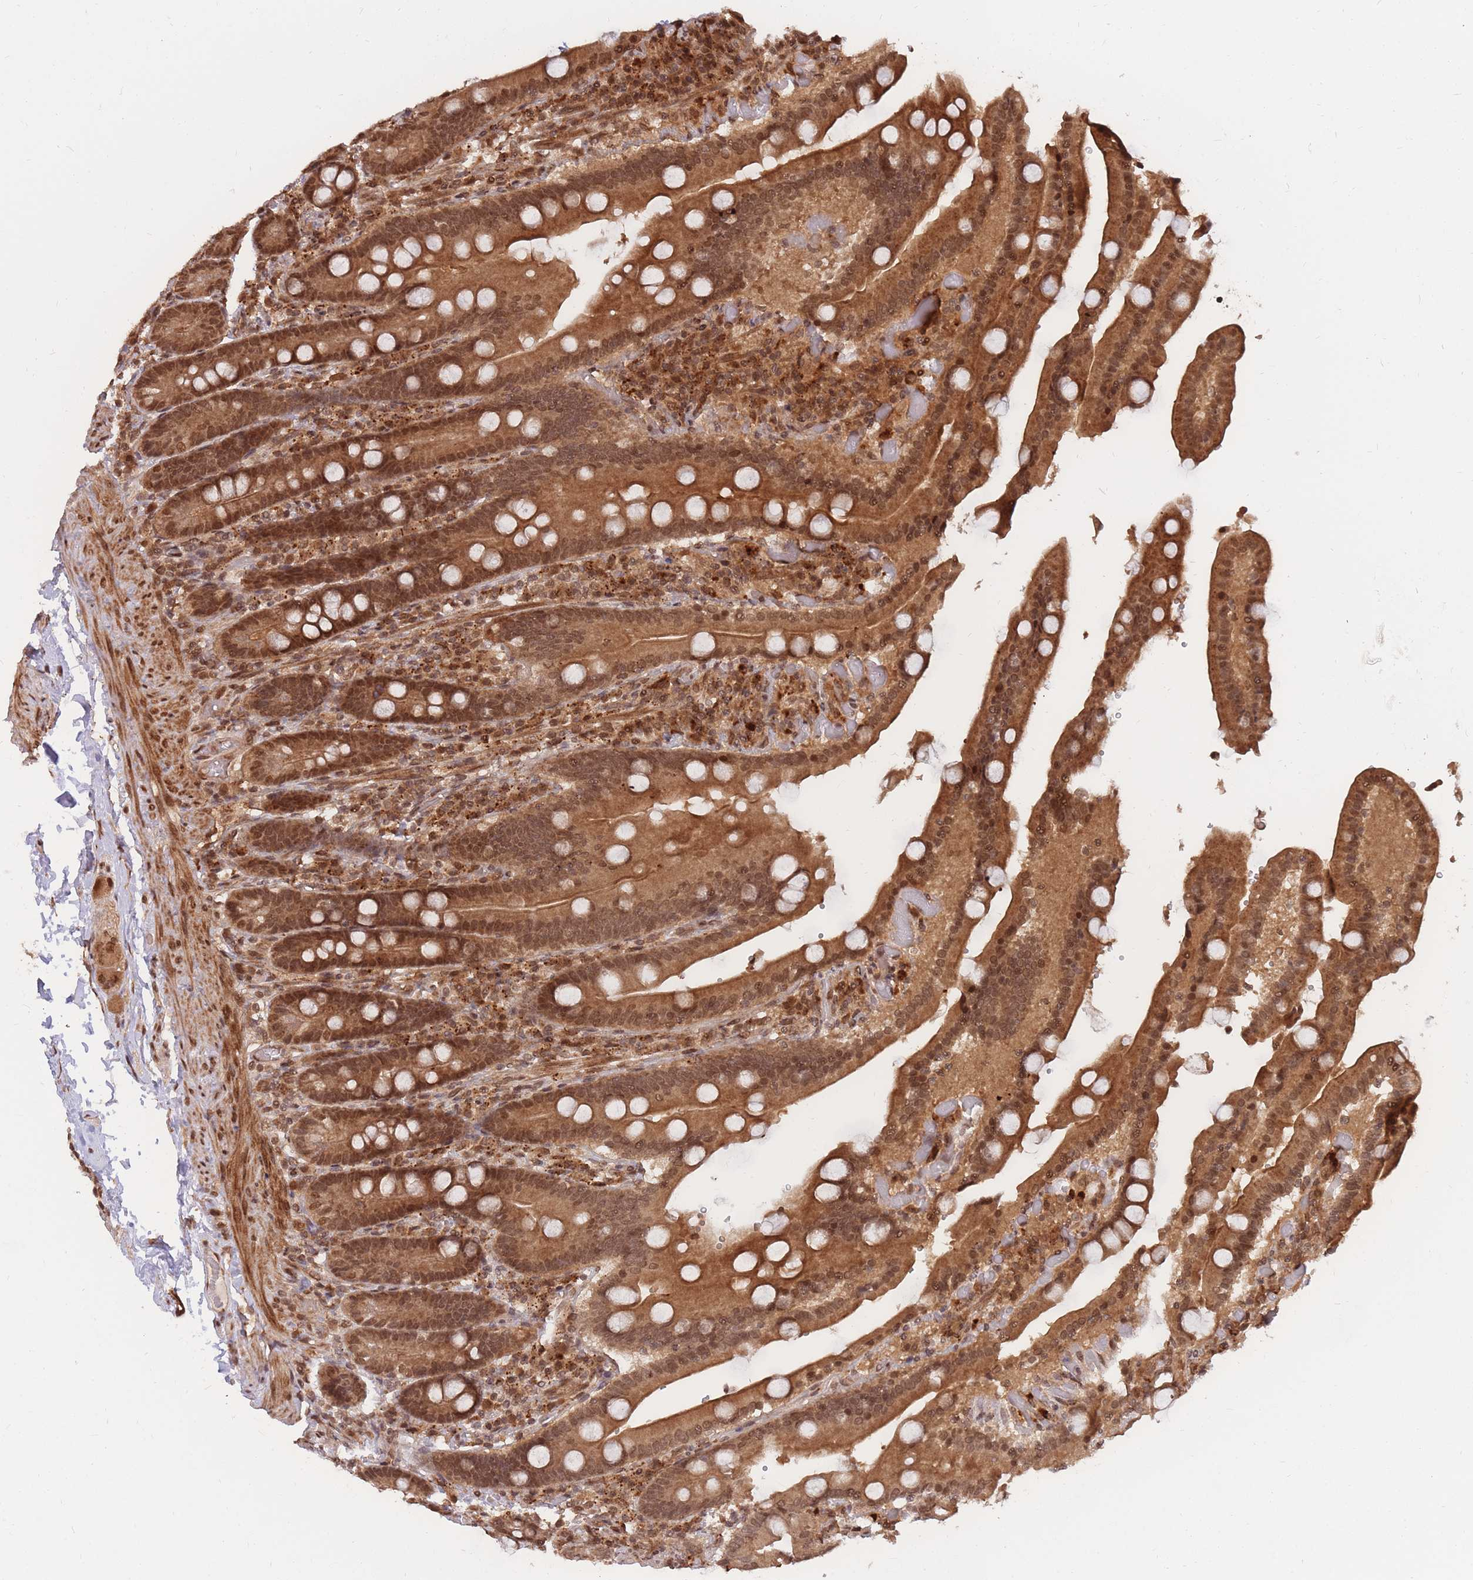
{"staining": {"intensity": "strong", "quantity": ">75%", "location": "cytoplasmic/membranous,nuclear"}, "tissue": "duodenum", "cell_type": "Glandular cells", "image_type": "normal", "snomed": [{"axis": "morphology", "description": "Normal tissue, NOS"}, {"axis": "topography", "description": "Duodenum"}], "caption": "Immunohistochemistry histopathology image of normal duodenum: human duodenum stained using immunohistochemistry (IHC) demonstrates high levels of strong protein expression localized specifically in the cytoplasmic/membranous,nuclear of glandular cells, appearing as a cytoplasmic/membranous,nuclear brown color.", "gene": "SRA1", "patient": {"sex": "female", "age": 62}}